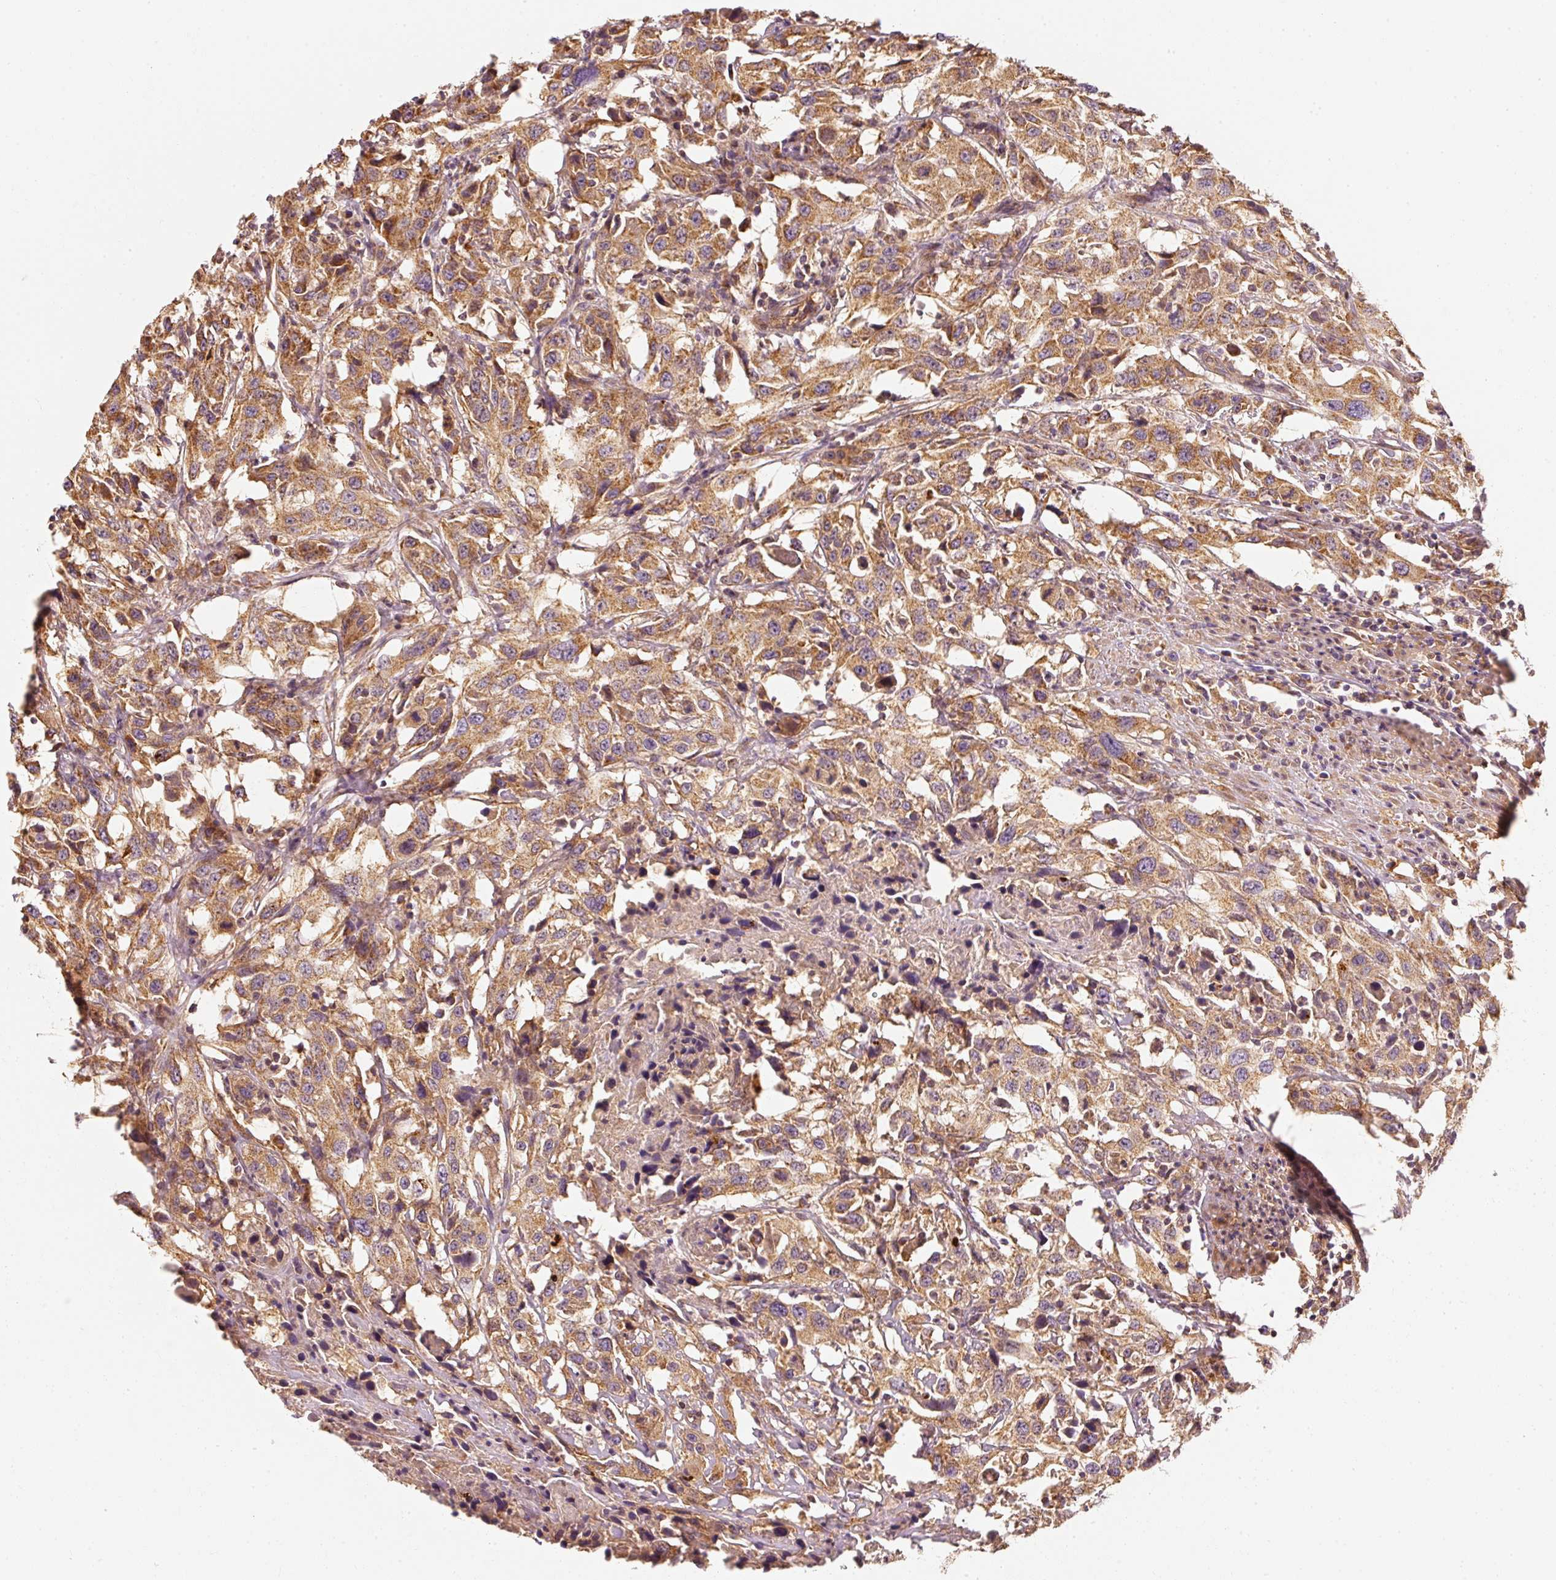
{"staining": {"intensity": "moderate", "quantity": ">75%", "location": "cytoplasmic/membranous"}, "tissue": "urothelial cancer", "cell_type": "Tumor cells", "image_type": "cancer", "snomed": [{"axis": "morphology", "description": "Urothelial carcinoma, High grade"}, {"axis": "topography", "description": "Urinary bladder"}], "caption": "High-power microscopy captured an IHC histopathology image of urothelial cancer, revealing moderate cytoplasmic/membranous staining in about >75% of tumor cells.", "gene": "TOMM40", "patient": {"sex": "male", "age": 61}}